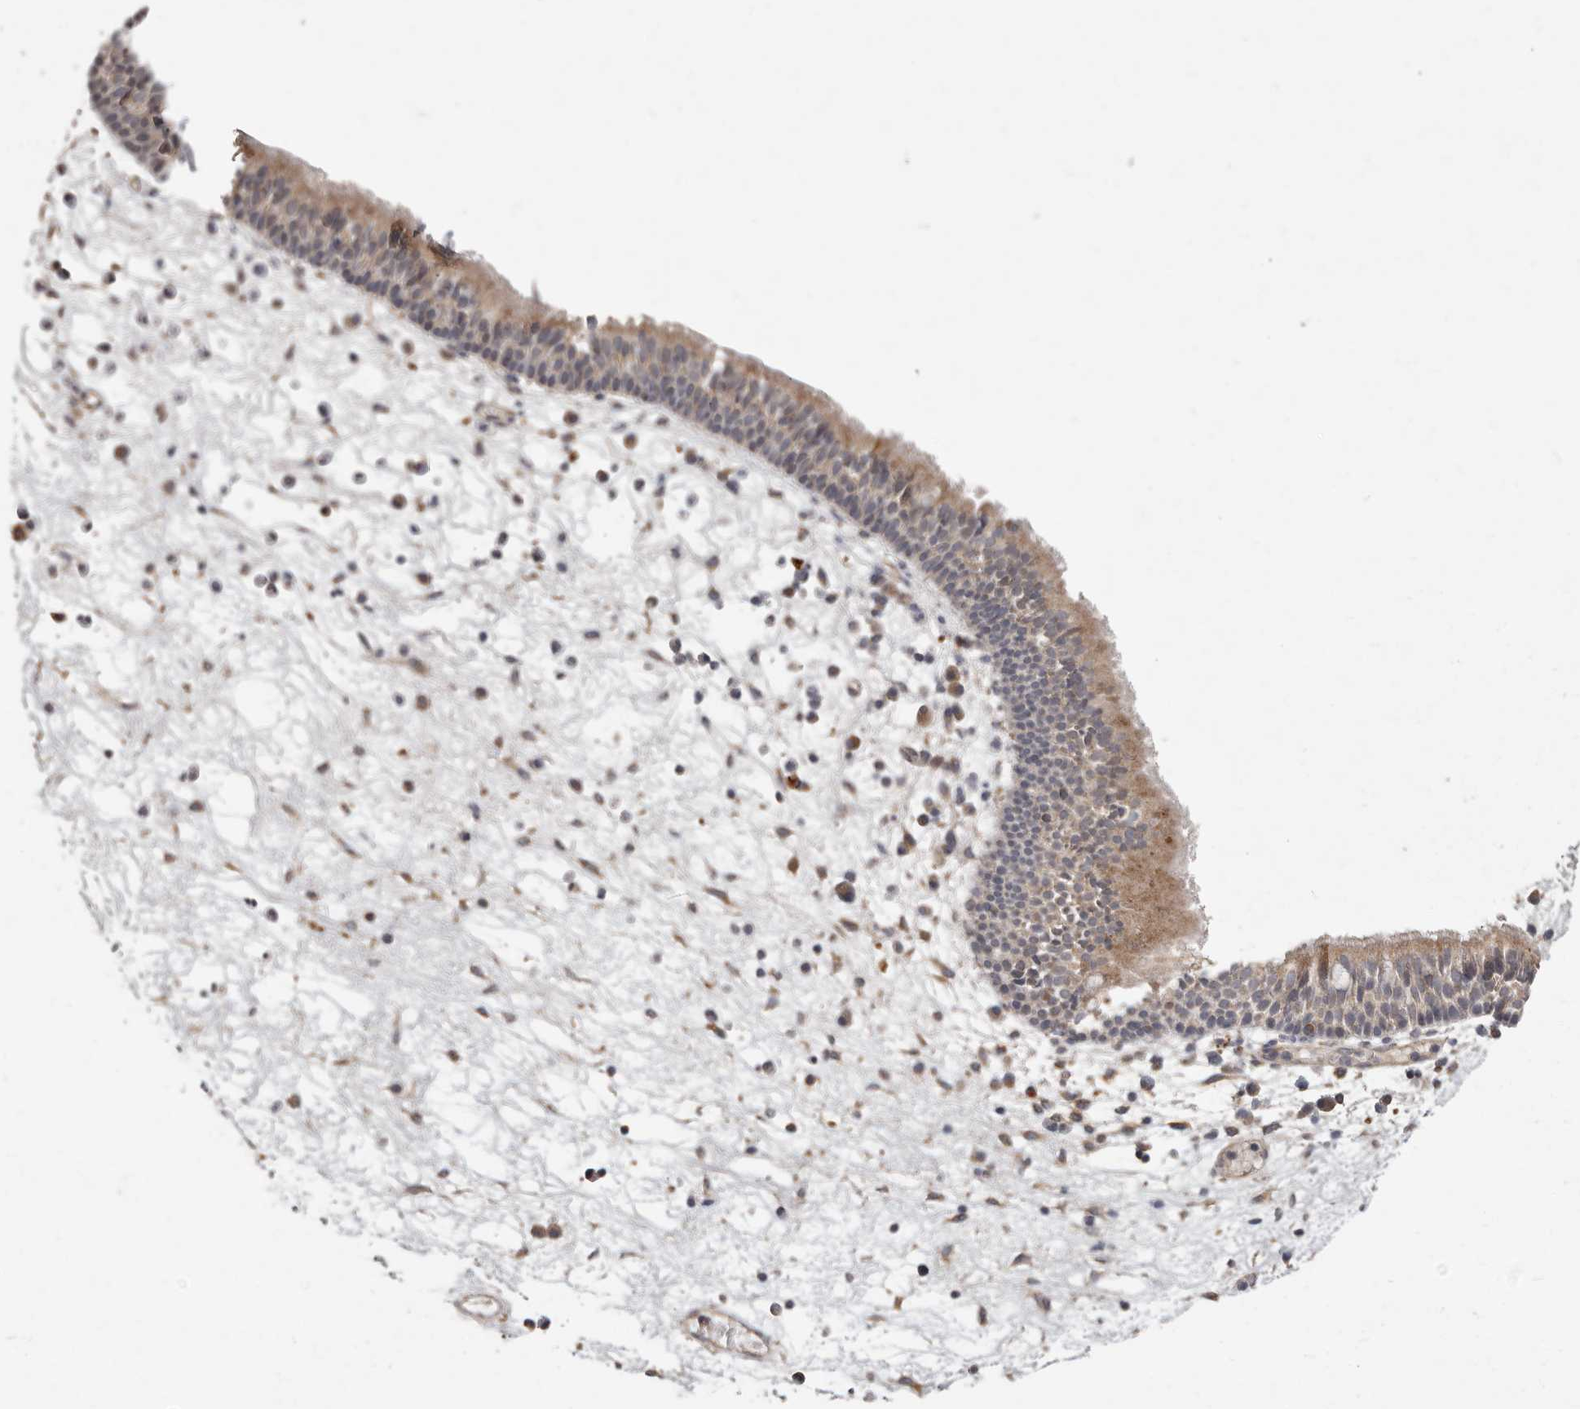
{"staining": {"intensity": "weak", "quantity": ">75%", "location": "cytoplasmic/membranous"}, "tissue": "nasopharynx", "cell_type": "Respiratory epithelial cells", "image_type": "normal", "snomed": [{"axis": "morphology", "description": "Normal tissue, NOS"}, {"axis": "morphology", "description": "Inflammation, NOS"}, {"axis": "morphology", "description": "Malignant melanoma, Metastatic site"}, {"axis": "topography", "description": "Nasopharynx"}], "caption": "Weak cytoplasmic/membranous expression is present in about >75% of respiratory epithelial cells in benign nasopharynx. (IHC, brightfield microscopy, high magnification).", "gene": "PLOD2", "patient": {"sex": "male", "age": 70}}